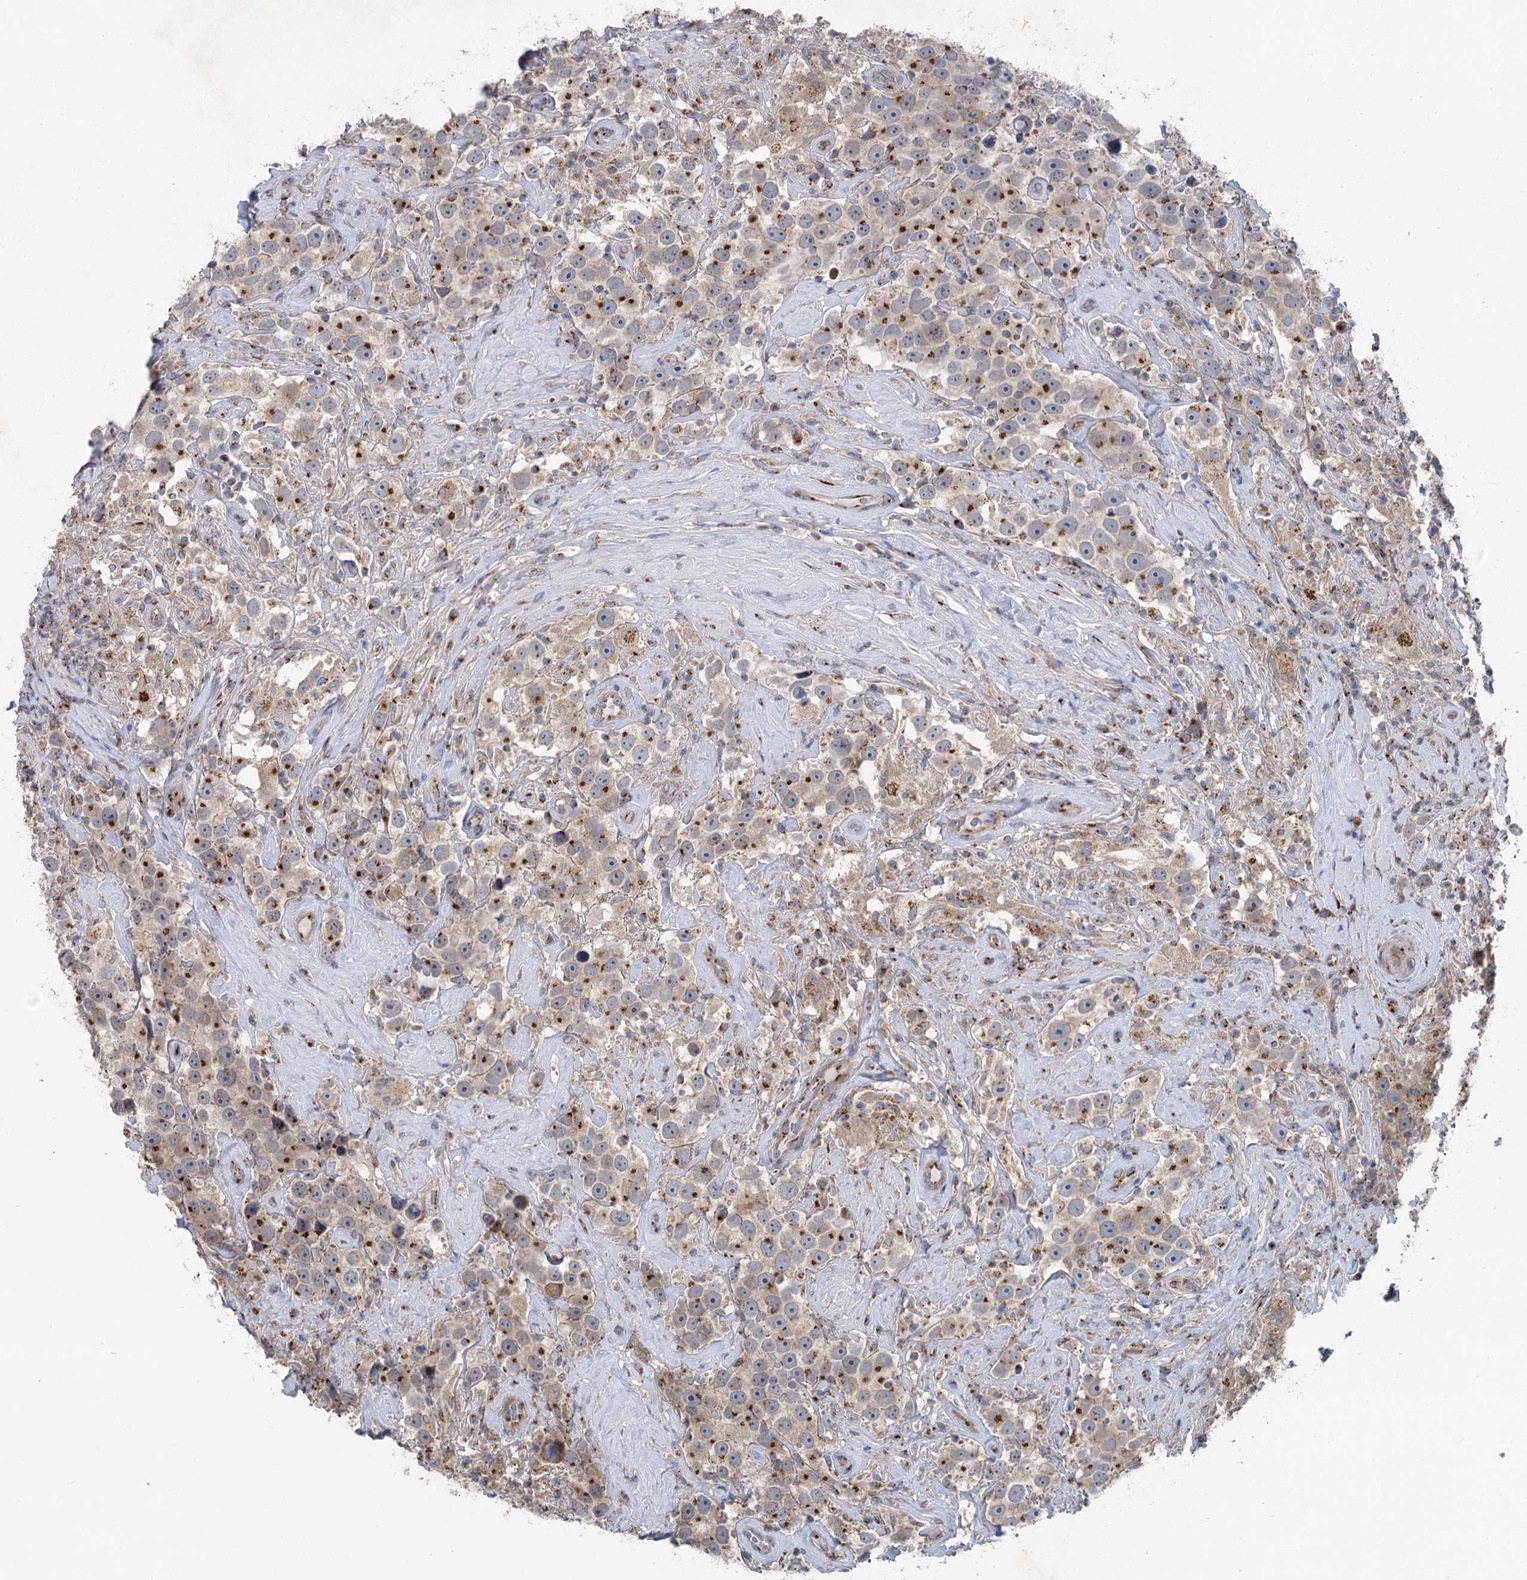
{"staining": {"intensity": "strong", "quantity": "<25%", "location": "cytoplasmic/membranous"}, "tissue": "testis cancer", "cell_type": "Tumor cells", "image_type": "cancer", "snomed": [{"axis": "morphology", "description": "Seminoma, NOS"}, {"axis": "topography", "description": "Testis"}], "caption": "This is a histology image of immunohistochemistry (IHC) staining of seminoma (testis), which shows strong positivity in the cytoplasmic/membranous of tumor cells.", "gene": "ITIH5", "patient": {"sex": "male", "age": 49}}